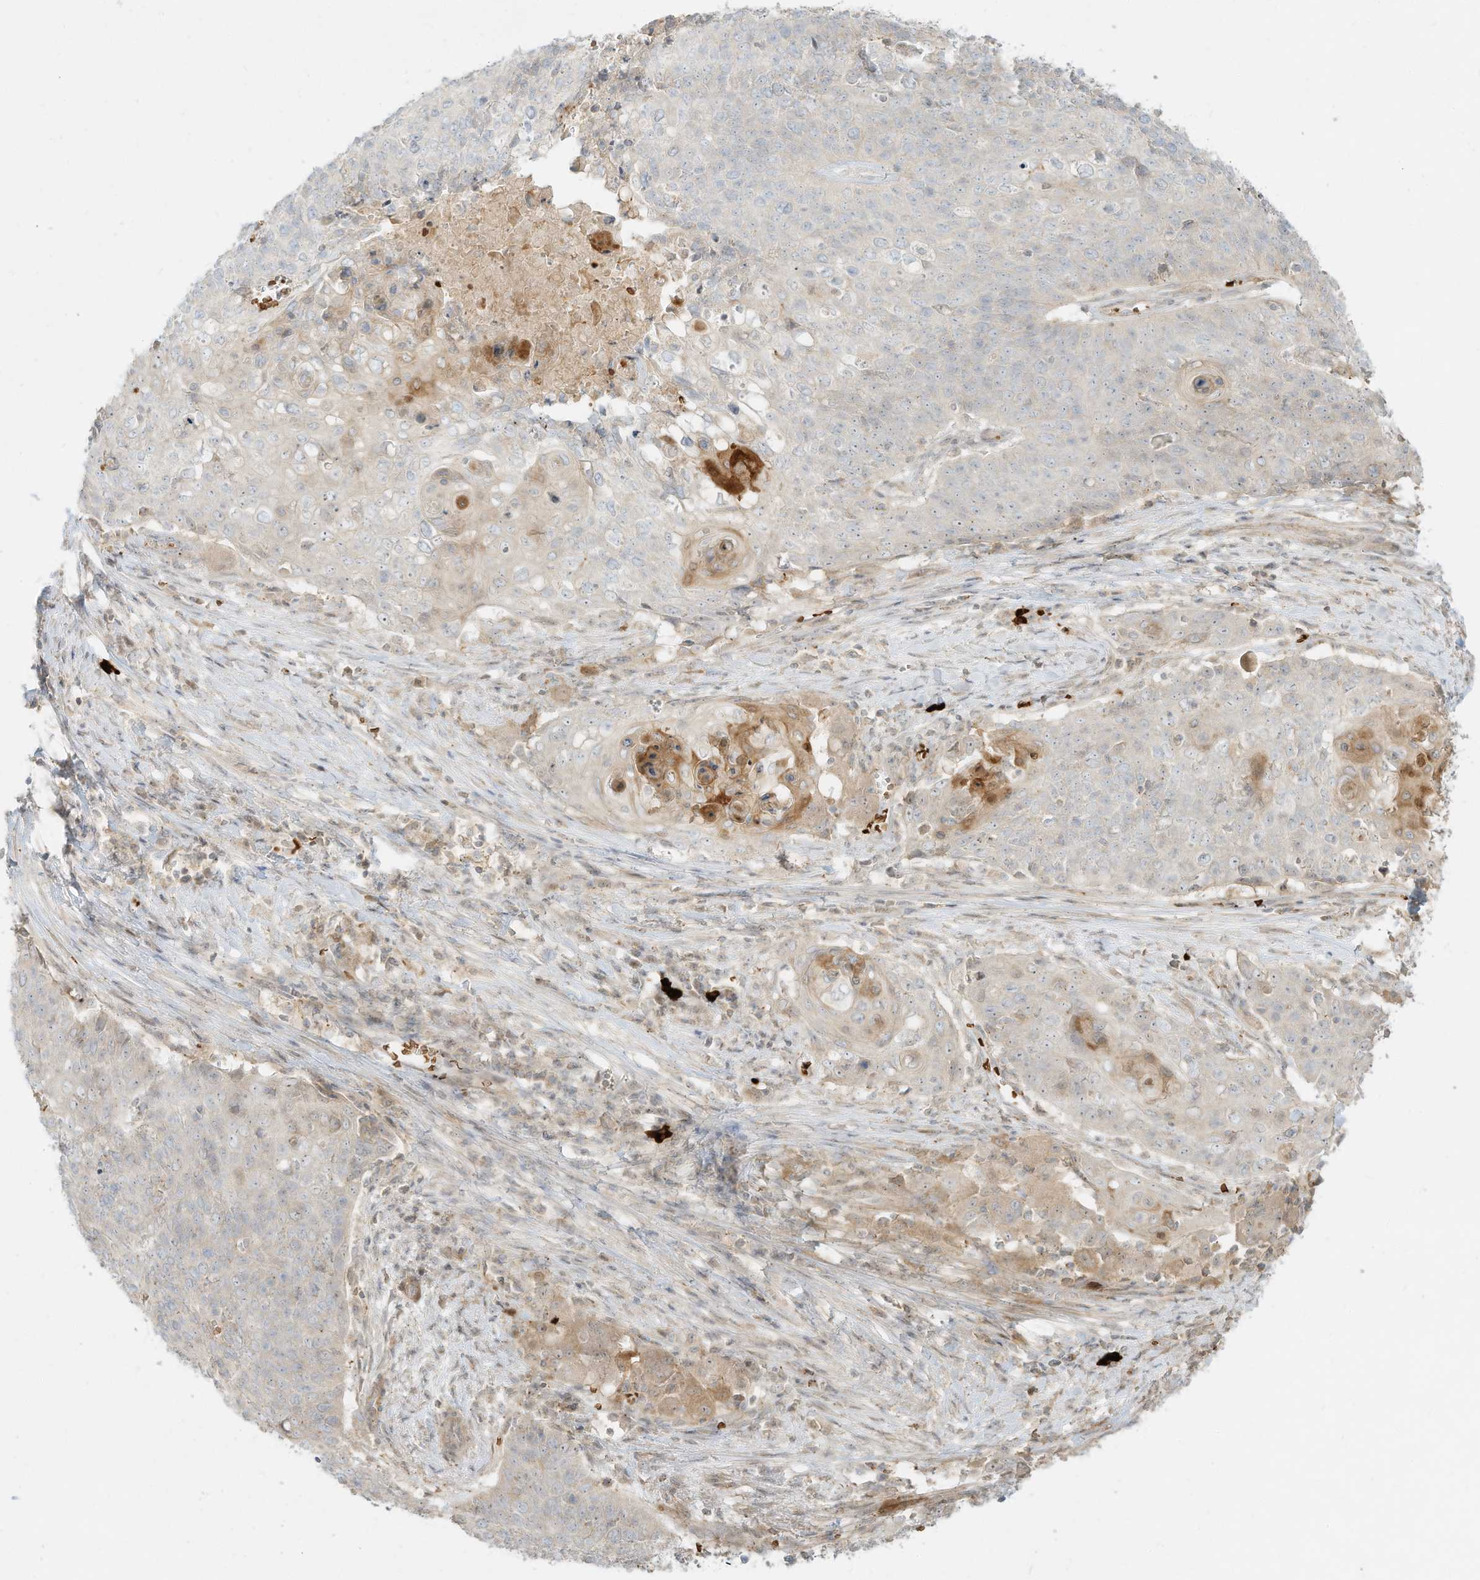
{"staining": {"intensity": "weak", "quantity": "<25%", "location": "cytoplasmic/membranous"}, "tissue": "cervical cancer", "cell_type": "Tumor cells", "image_type": "cancer", "snomed": [{"axis": "morphology", "description": "Squamous cell carcinoma, NOS"}, {"axis": "topography", "description": "Cervix"}], "caption": "The histopathology image displays no staining of tumor cells in cervical cancer (squamous cell carcinoma). The staining is performed using DAB brown chromogen with nuclei counter-stained in using hematoxylin.", "gene": "OFD1", "patient": {"sex": "female", "age": 39}}